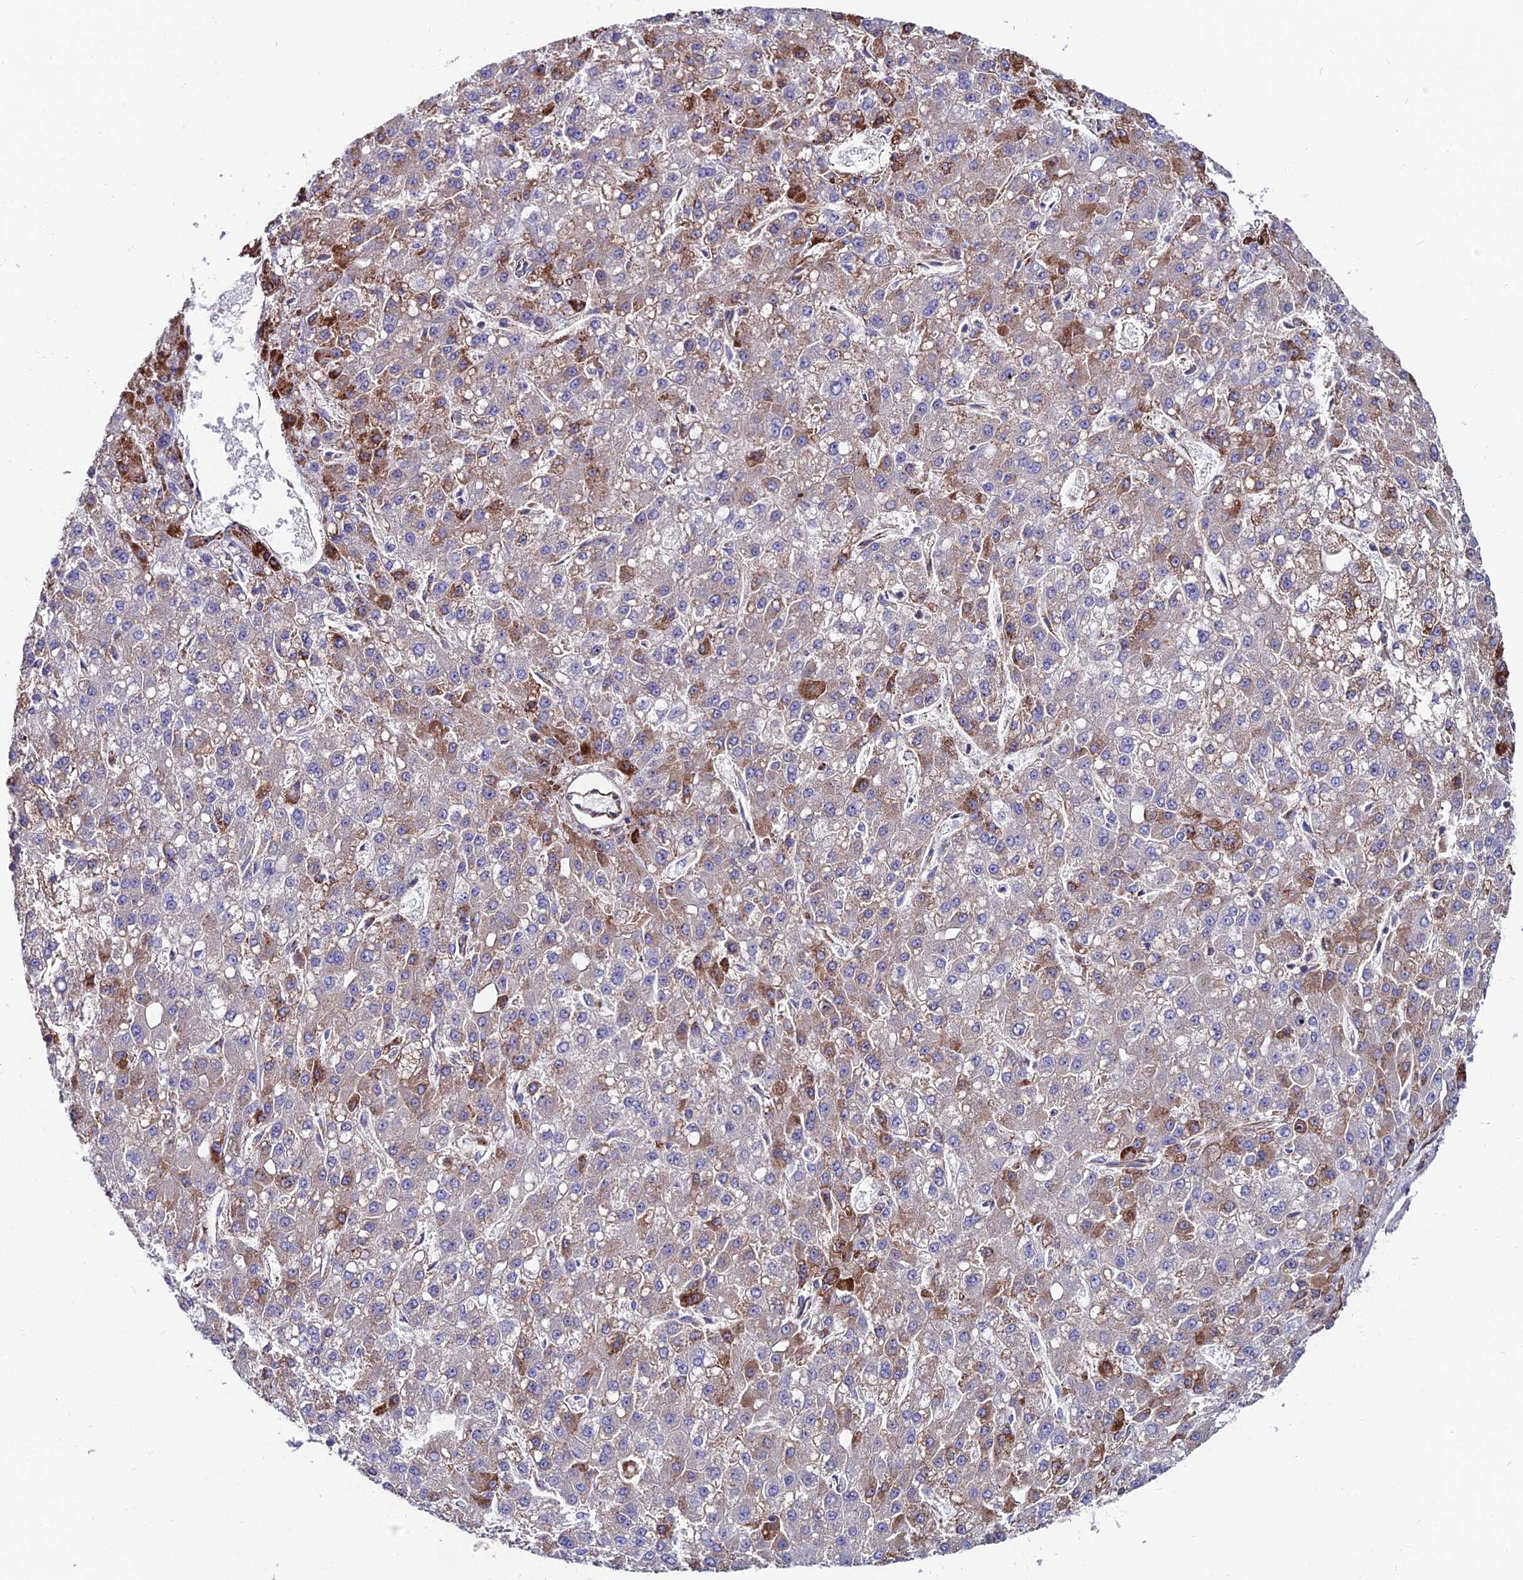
{"staining": {"intensity": "moderate", "quantity": "25%-75%", "location": "cytoplasmic/membranous"}, "tissue": "liver cancer", "cell_type": "Tumor cells", "image_type": "cancer", "snomed": [{"axis": "morphology", "description": "Carcinoma, Hepatocellular, NOS"}, {"axis": "topography", "description": "Liver"}], "caption": "IHC histopathology image of neoplastic tissue: liver cancer stained using immunohistochemistry (IHC) demonstrates medium levels of moderate protein expression localized specifically in the cytoplasmic/membranous of tumor cells, appearing as a cytoplasmic/membranous brown color.", "gene": "EIF3K", "patient": {"sex": "male", "age": 67}}